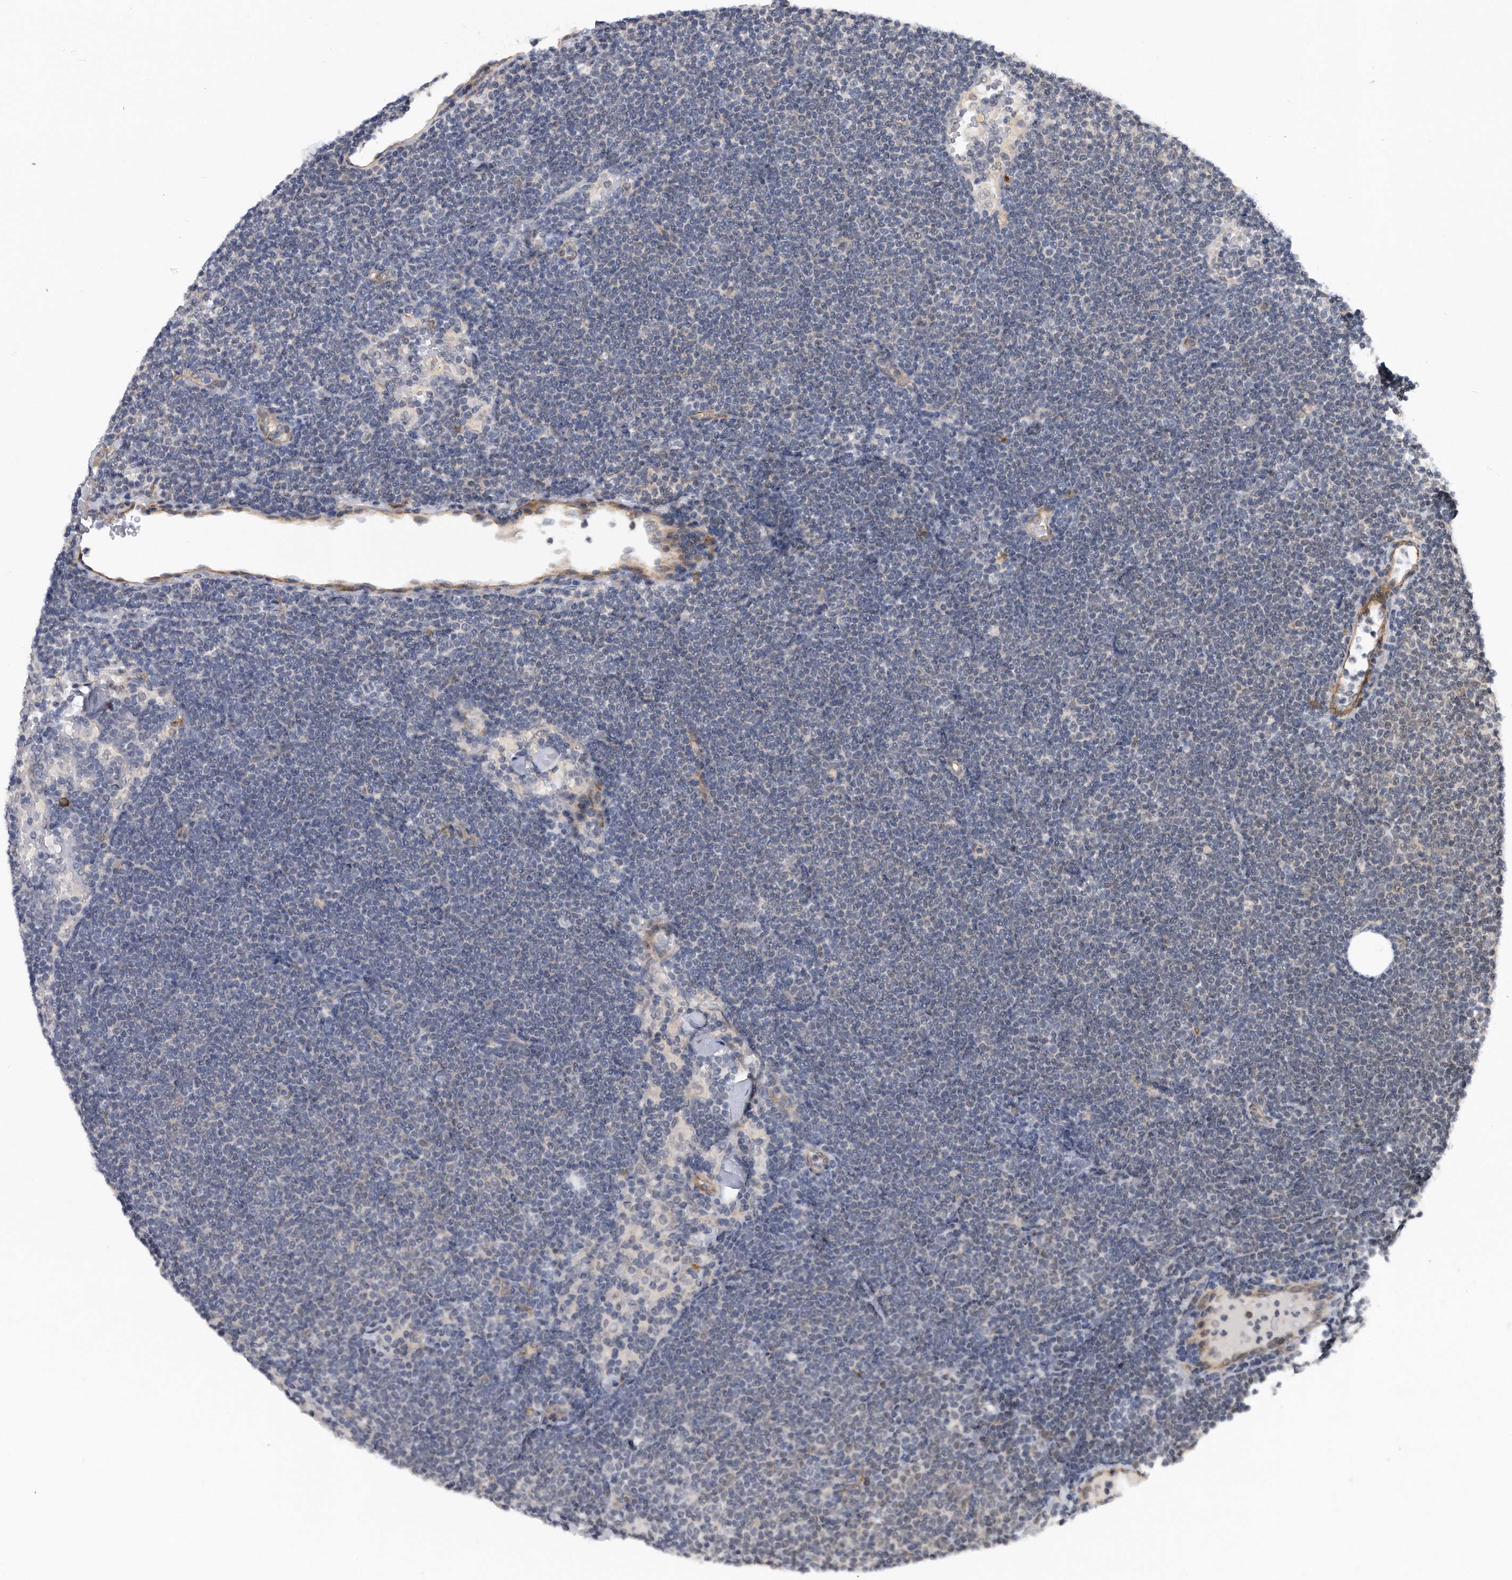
{"staining": {"intensity": "negative", "quantity": "none", "location": "none"}, "tissue": "lymphoma", "cell_type": "Tumor cells", "image_type": "cancer", "snomed": [{"axis": "morphology", "description": "Malignant lymphoma, non-Hodgkin's type, Low grade"}, {"axis": "topography", "description": "Lymph node"}], "caption": "Immunohistochemistry (IHC) image of neoplastic tissue: malignant lymphoma, non-Hodgkin's type (low-grade) stained with DAB reveals no significant protein expression in tumor cells.", "gene": "TP53INP1", "patient": {"sex": "female", "age": 53}}